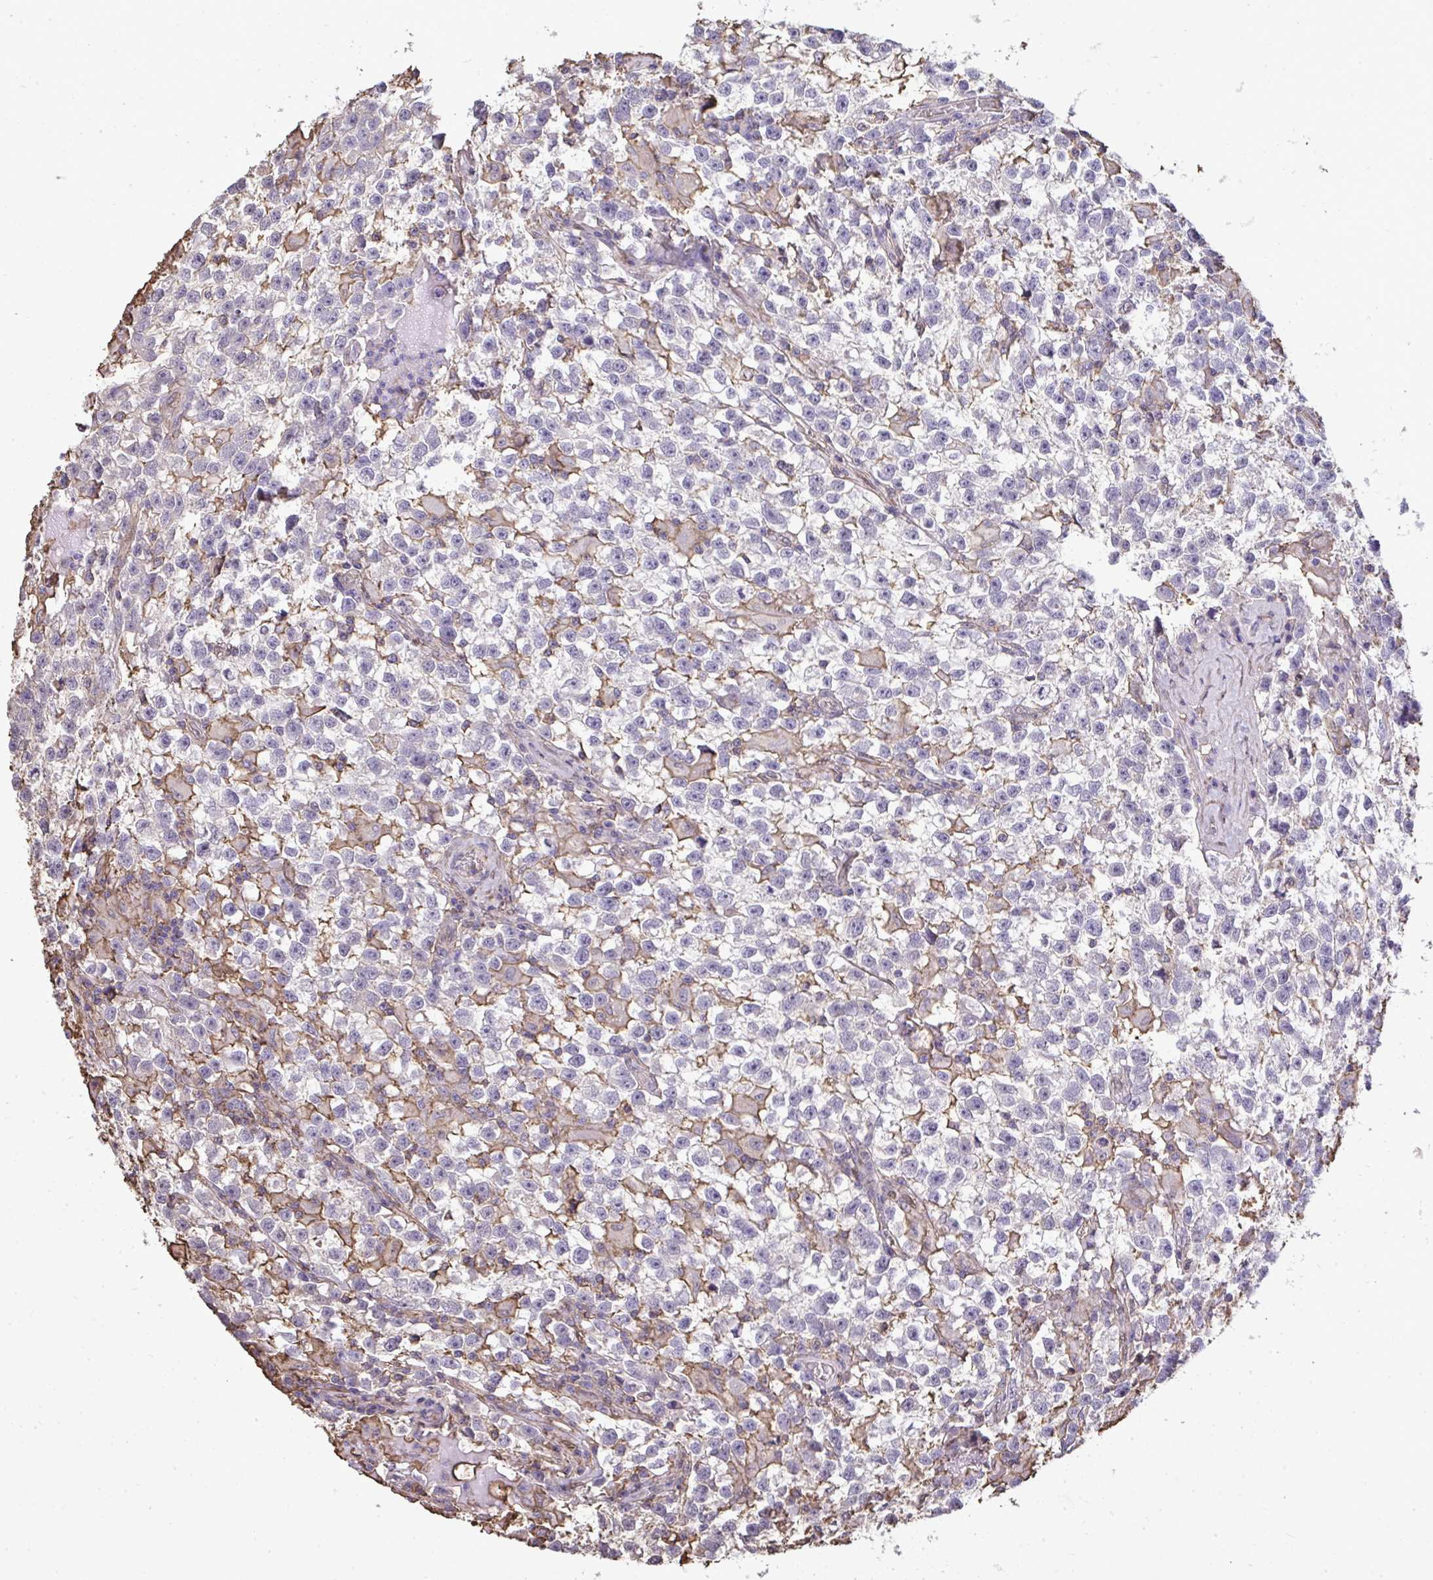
{"staining": {"intensity": "negative", "quantity": "none", "location": "none"}, "tissue": "testis cancer", "cell_type": "Tumor cells", "image_type": "cancer", "snomed": [{"axis": "morphology", "description": "Seminoma, NOS"}, {"axis": "topography", "description": "Testis"}], "caption": "Protein analysis of testis seminoma shows no significant staining in tumor cells.", "gene": "ANXA5", "patient": {"sex": "male", "age": 31}}